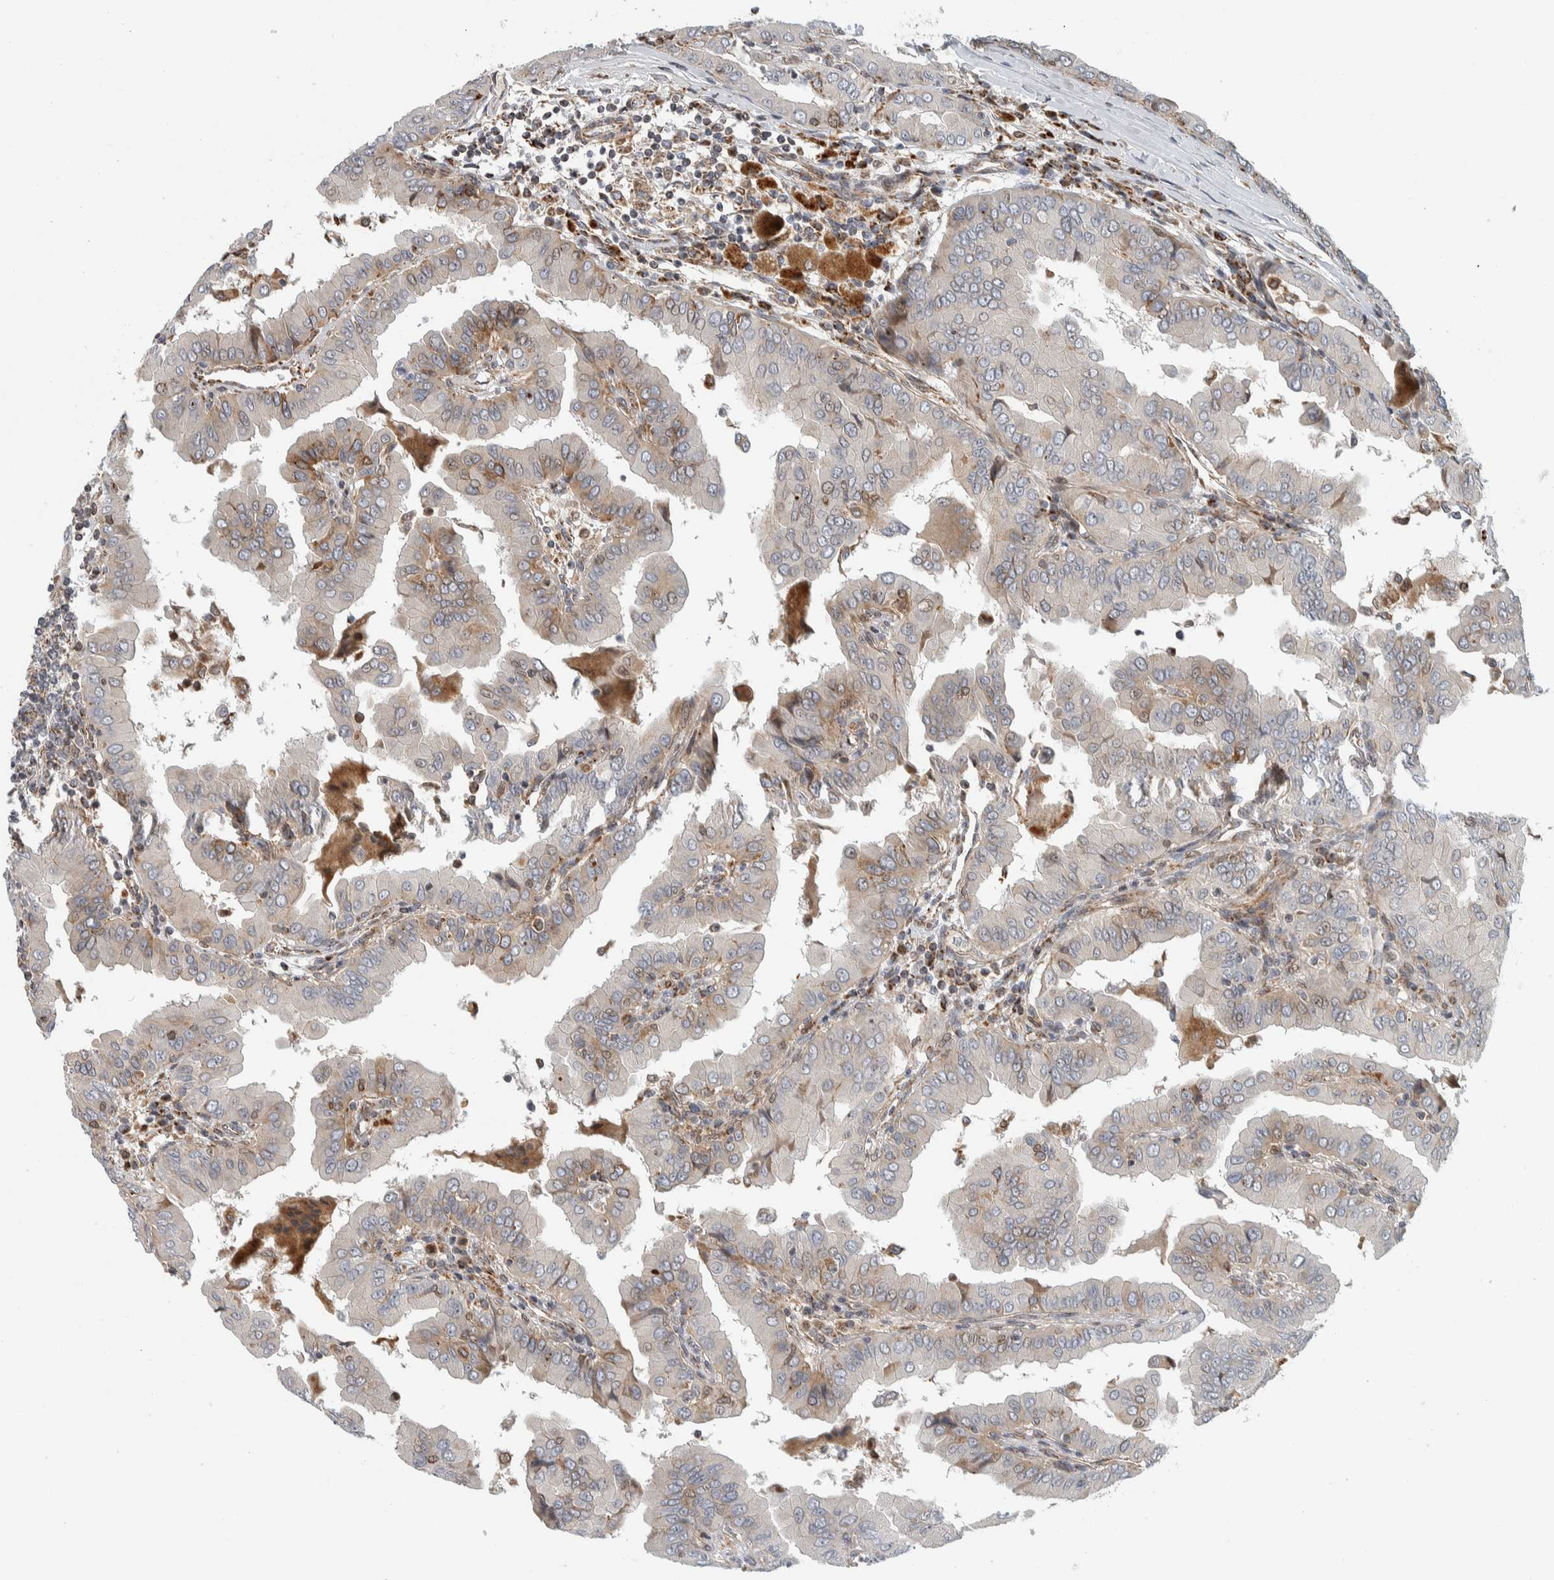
{"staining": {"intensity": "moderate", "quantity": "<25%", "location": "cytoplasmic/membranous"}, "tissue": "thyroid cancer", "cell_type": "Tumor cells", "image_type": "cancer", "snomed": [{"axis": "morphology", "description": "Papillary adenocarcinoma, NOS"}, {"axis": "topography", "description": "Thyroid gland"}], "caption": "Papillary adenocarcinoma (thyroid) tissue demonstrates moderate cytoplasmic/membranous expression in about <25% of tumor cells, visualized by immunohistochemistry.", "gene": "AFP", "patient": {"sex": "male", "age": 33}}